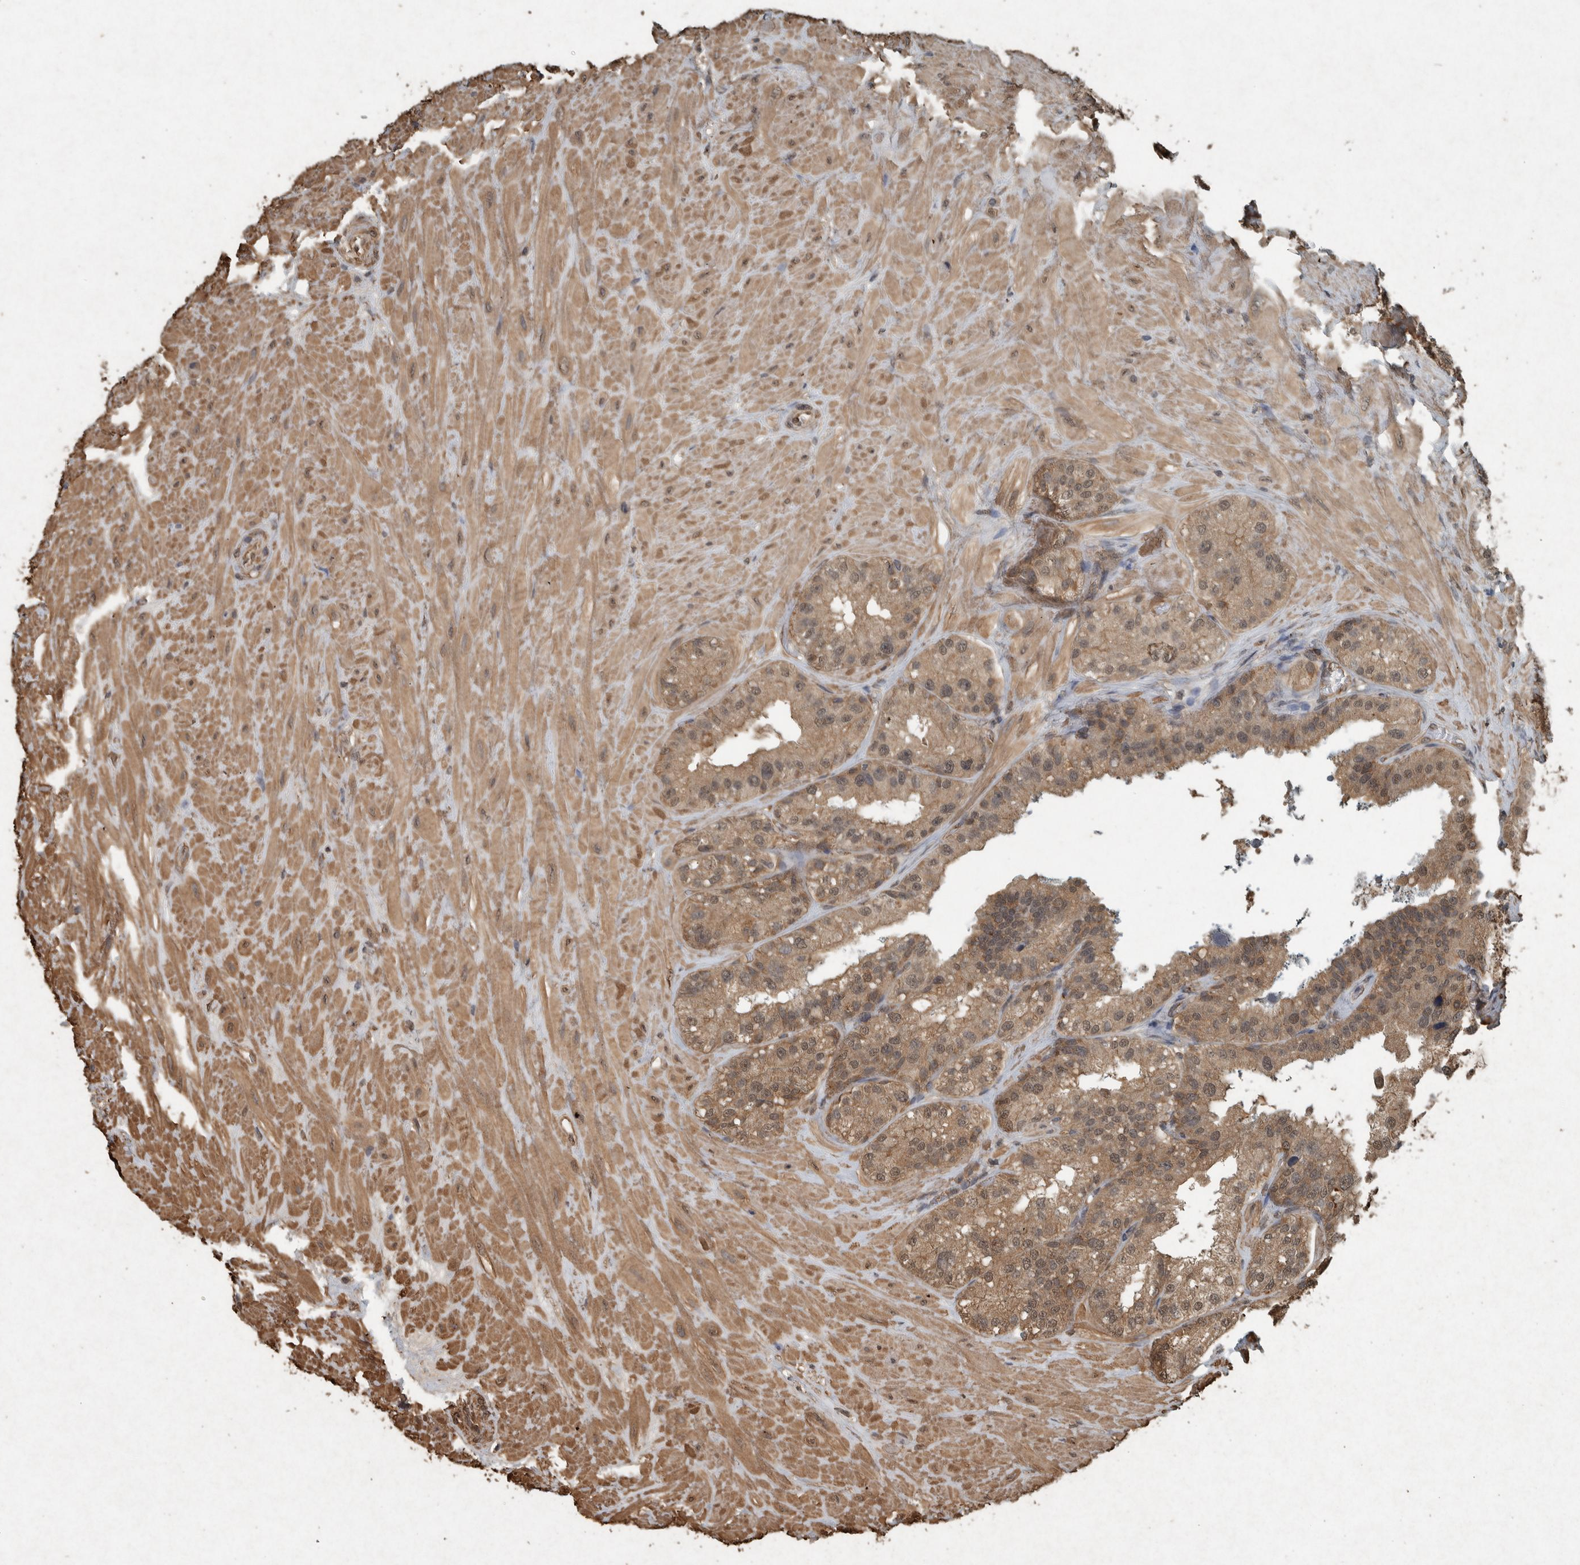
{"staining": {"intensity": "moderate", "quantity": ">75%", "location": "cytoplasmic/membranous,nuclear"}, "tissue": "seminal vesicle", "cell_type": "Glandular cells", "image_type": "normal", "snomed": [{"axis": "morphology", "description": "Normal tissue, NOS"}, {"axis": "topography", "description": "Prostate"}, {"axis": "topography", "description": "Seminal veicle"}], "caption": "Immunohistochemistry image of benign seminal vesicle: human seminal vesicle stained using immunohistochemistry (IHC) reveals medium levels of moderate protein expression localized specifically in the cytoplasmic/membranous,nuclear of glandular cells, appearing as a cytoplasmic/membranous,nuclear brown color.", "gene": "ARHGEF12", "patient": {"sex": "male", "age": 51}}